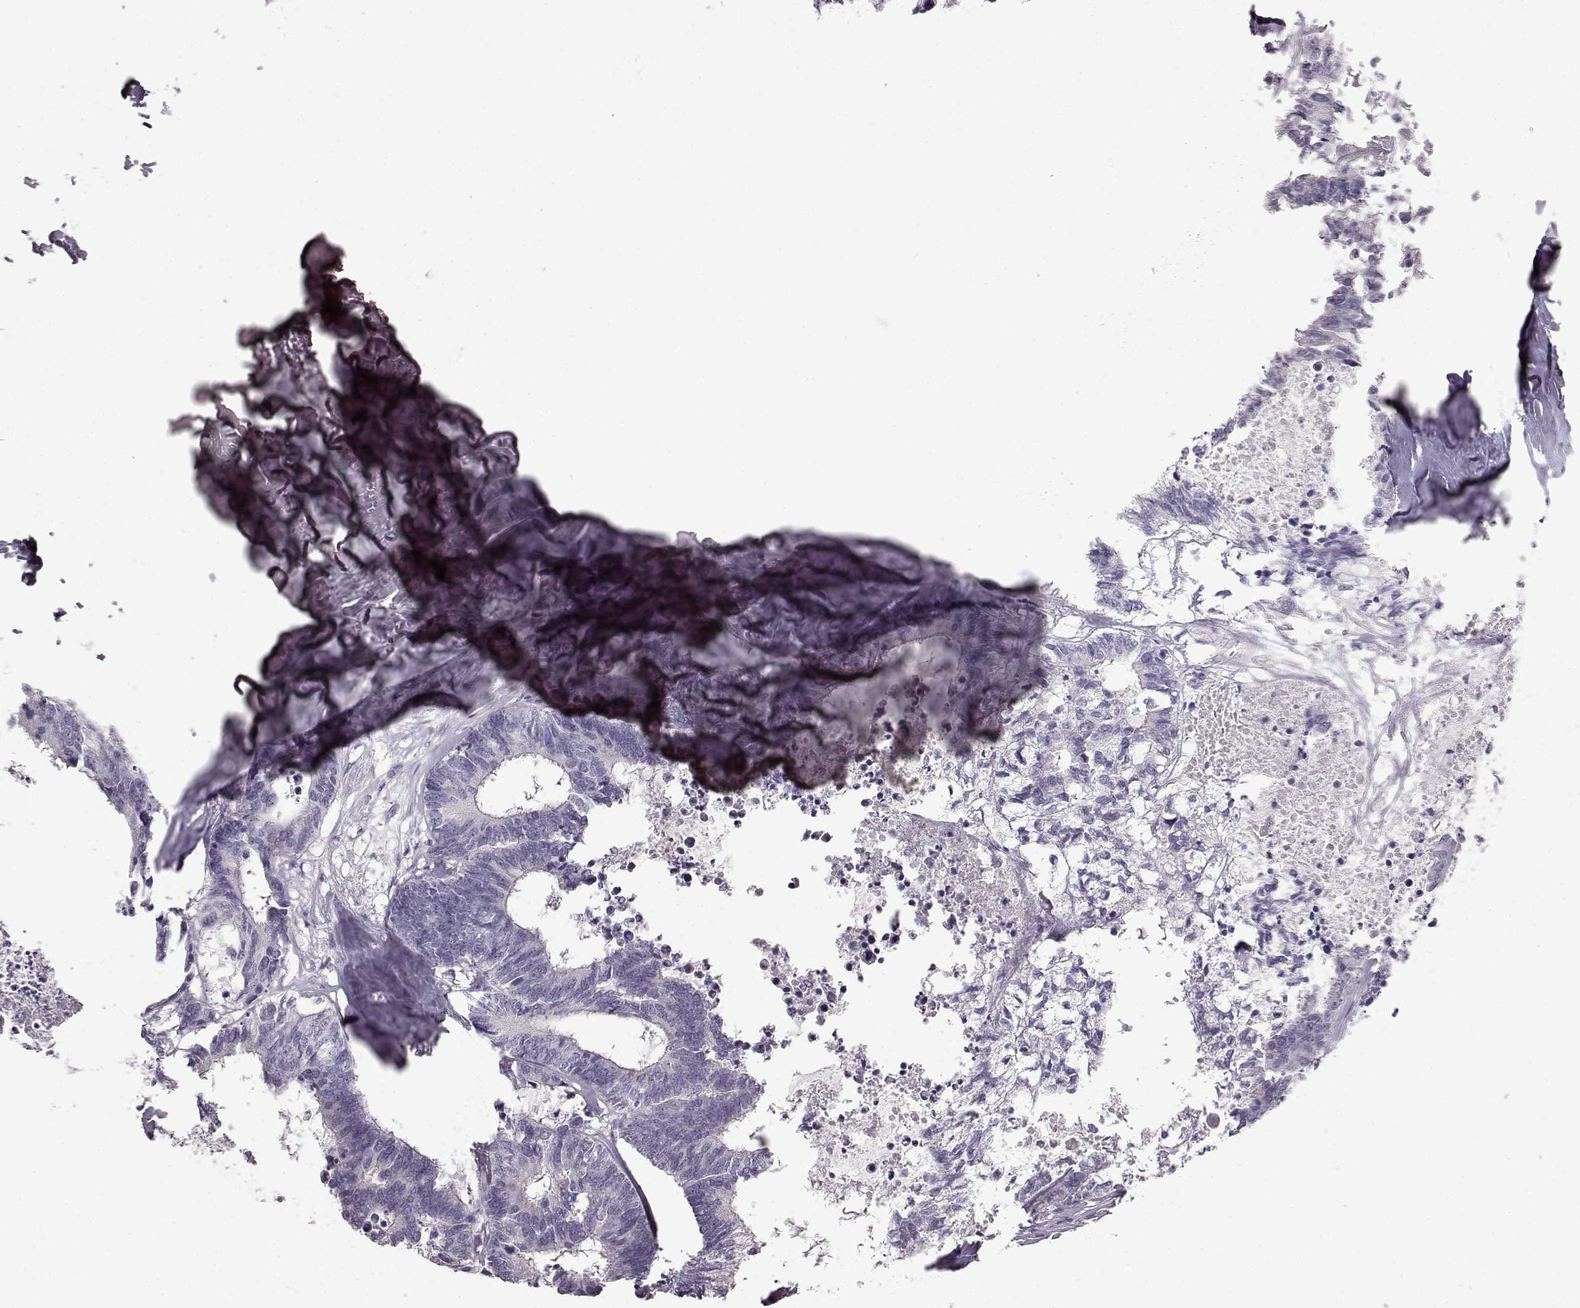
{"staining": {"intensity": "negative", "quantity": "none", "location": "none"}, "tissue": "colorectal cancer", "cell_type": "Tumor cells", "image_type": "cancer", "snomed": [{"axis": "morphology", "description": "Adenocarcinoma, NOS"}, {"axis": "topography", "description": "Colon"}, {"axis": "topography", "description": "Rectum"}], "caption": "The histopathology image reveals no staining of tumor cells in colorectal cancer (adenocarcinoma).", "gene": "TCHHL1", "patient": {"sex": "male", "age": 57}}